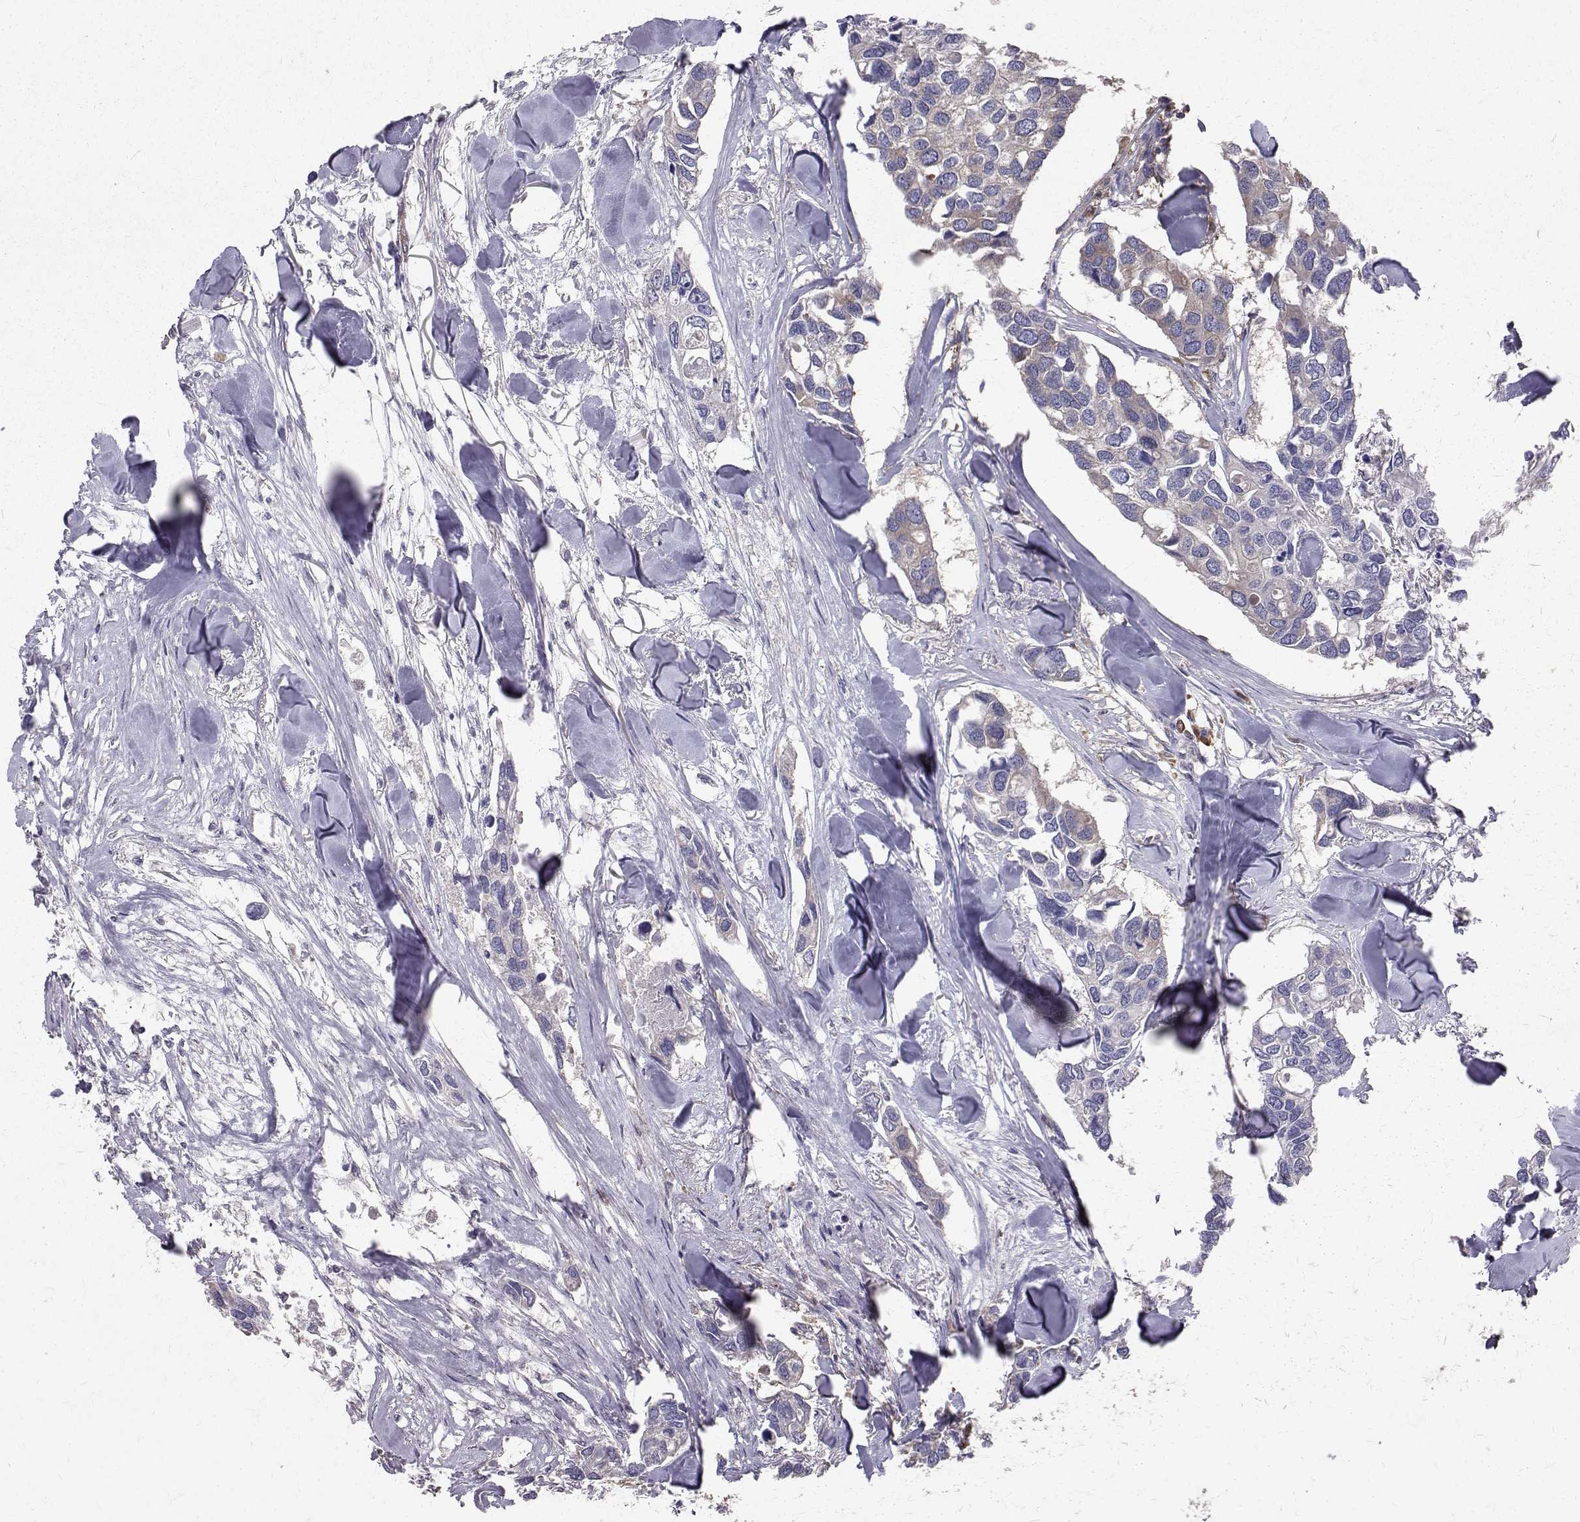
{"staining": {"intensity": "weak", "quantity": "25%-75%", "location": "cytoplasmic/membranous"}, "tissue": "breast cancer", "cell_type": "Tumor cells", "image_type": "cancer", "snomed": [{"axis": "morphology", "description": "Duct carcinoma"}, {"axis": "topography", "description": "Breast"}], "caption": "Tumor cells exhibit weak cytoplasmic/membranous expression in about 25%-75% of cells in breast cancer.", "gene": "FARSB", "patient": {"sex": "female", "age": 83}}